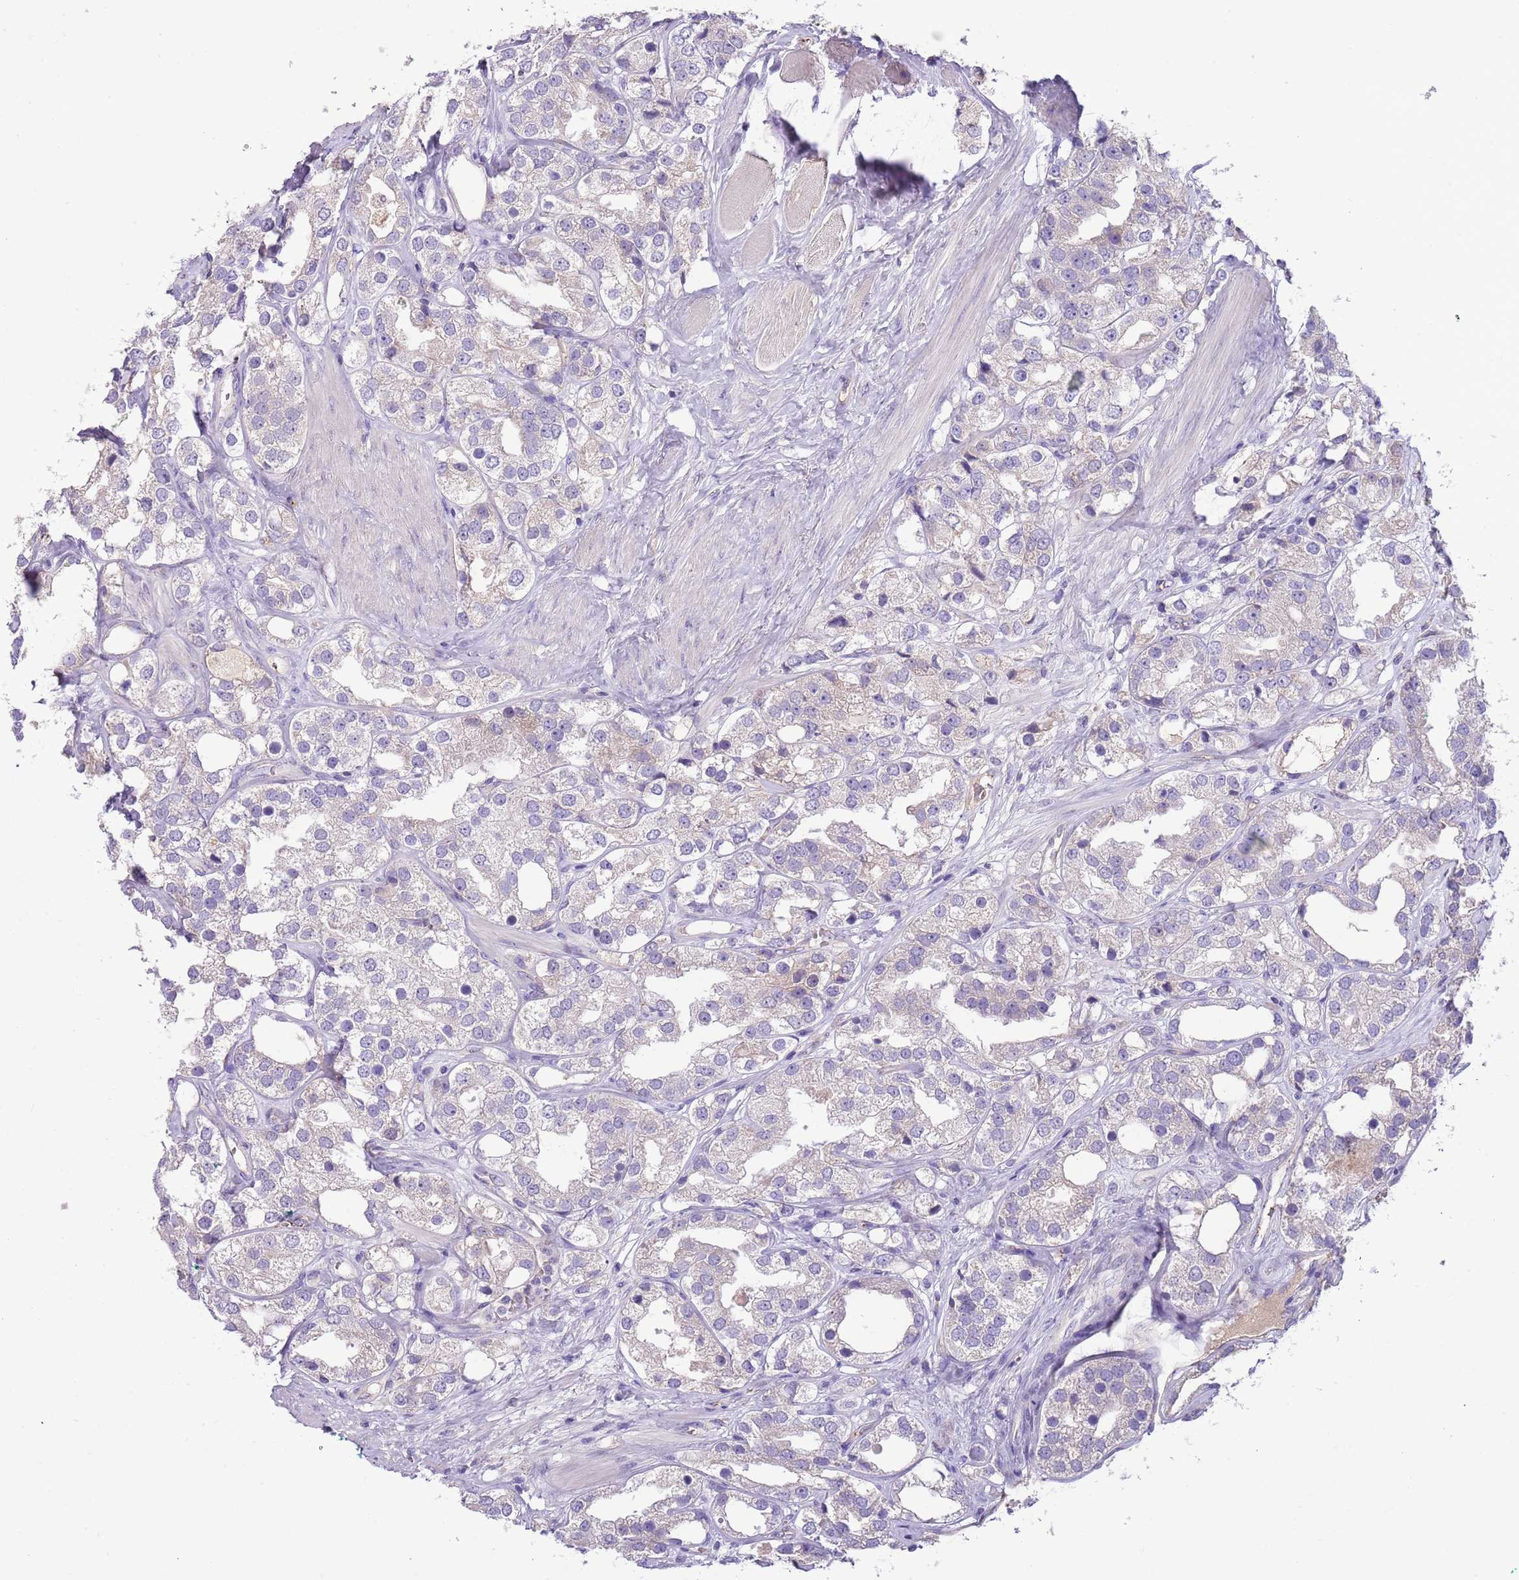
{"staining": {"intensity": "negative", "quantity": "none", "location": "none"}, "tissue": "prostate cancer", "cell_type": "Tumor cells", "image_type": "cancer", "snomed": [{"axis": "morphology", "description": "Adenocarcinoma, NOS"}, {"axis": "topography", "description": "Prostate"}], "caption": "There is no significant staining in tumor cells of prostate cancer (adenocarcinoma).", "gene": "HES3", "patient": {"sex": "male", "age": 79}}